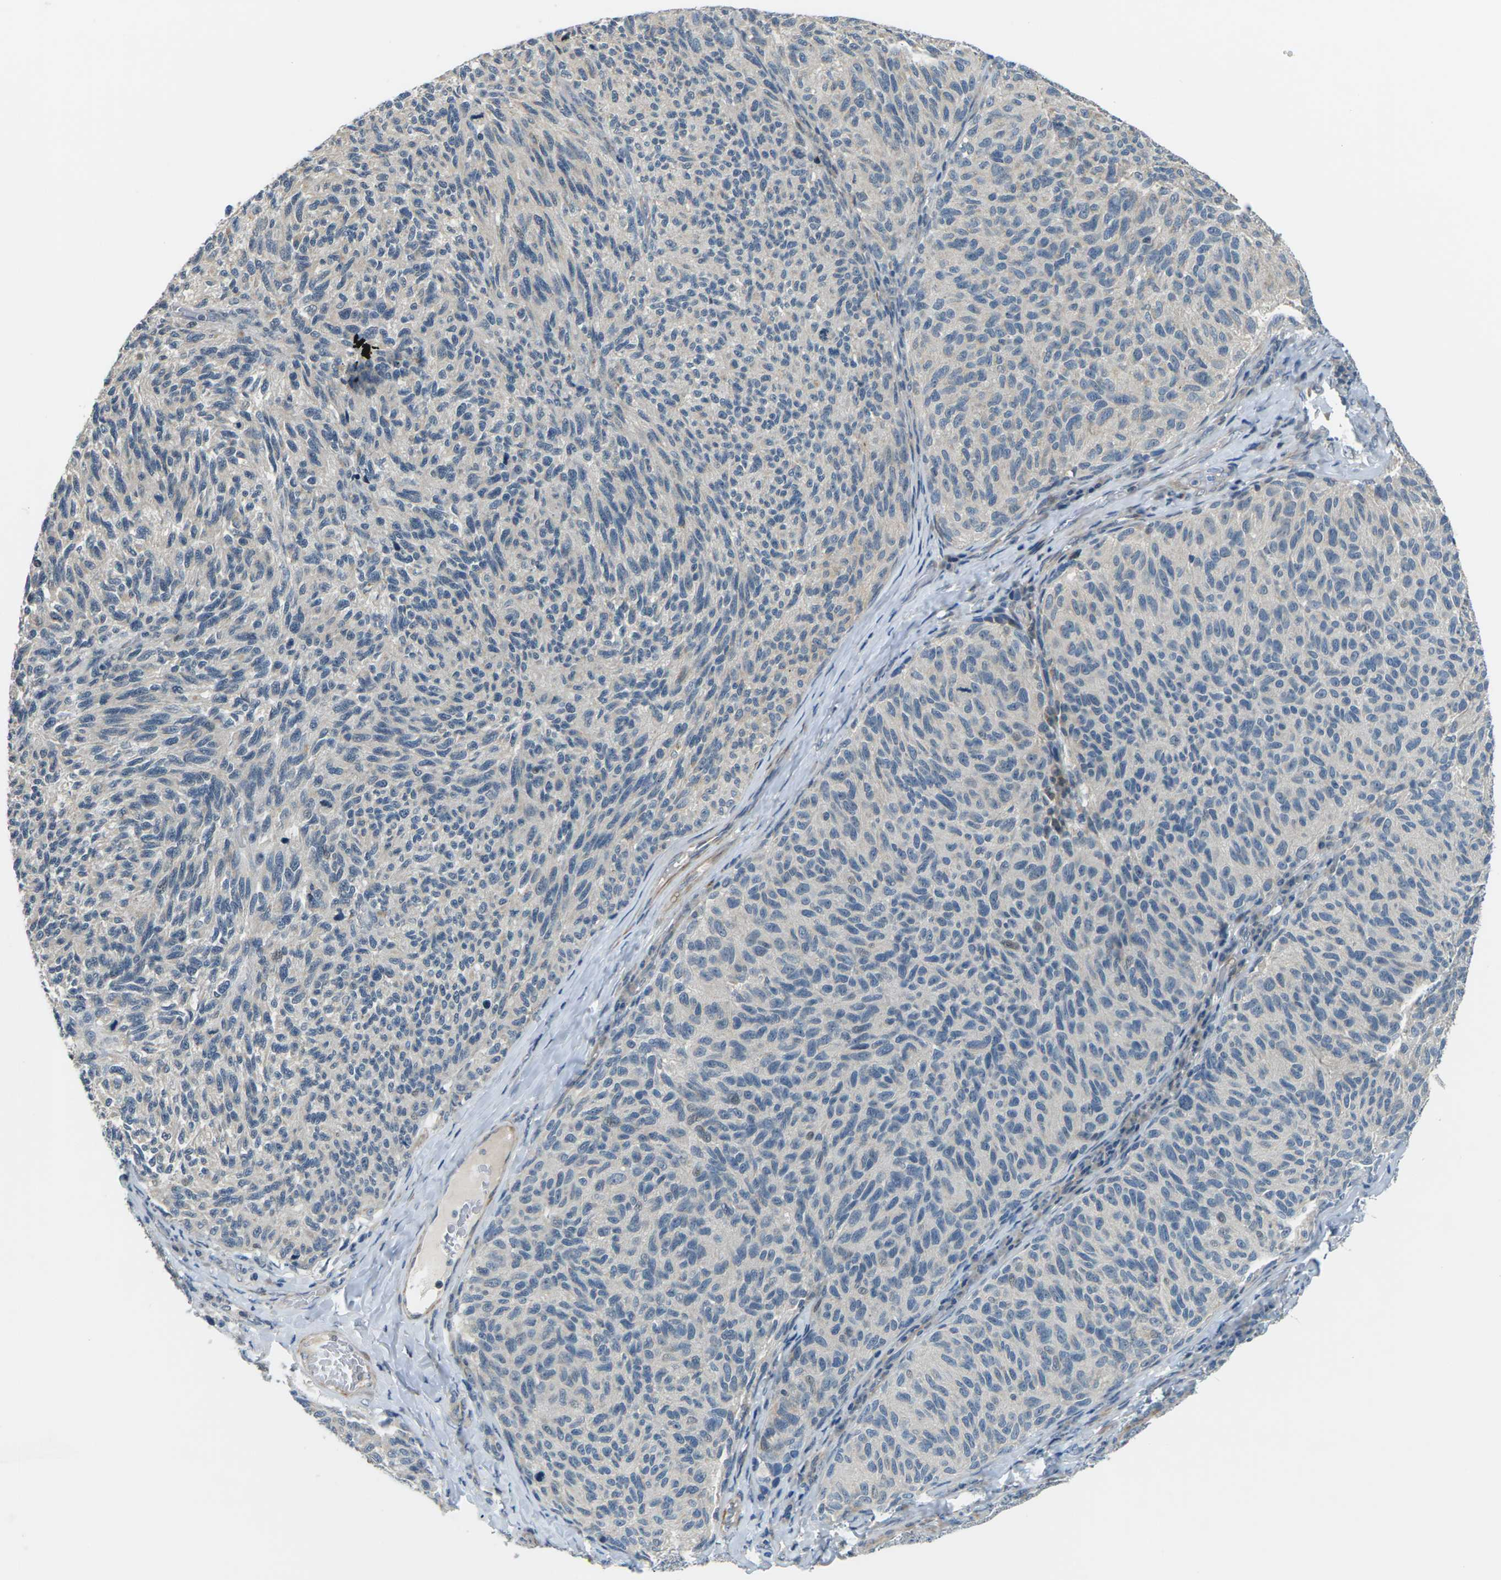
{"staining": {"intensity": "negative", "quantity": "none", "location": "none"}, "tissue": "melanoma", "cell_type": "Tumor cells", "image_type": "cancer", "snomed": [{"axis": "morphology", "description": "Malignant melanoma, NOS"}, {"axis": "topography", "description": "Skin"}], "caption": "Tumor cells show no significant protein expression in malignant melanoma. (IHC, brightfield microscopy, high magnification).", "gene": "SLC13A3", "patient": {"sex": "female", "age": 73}}